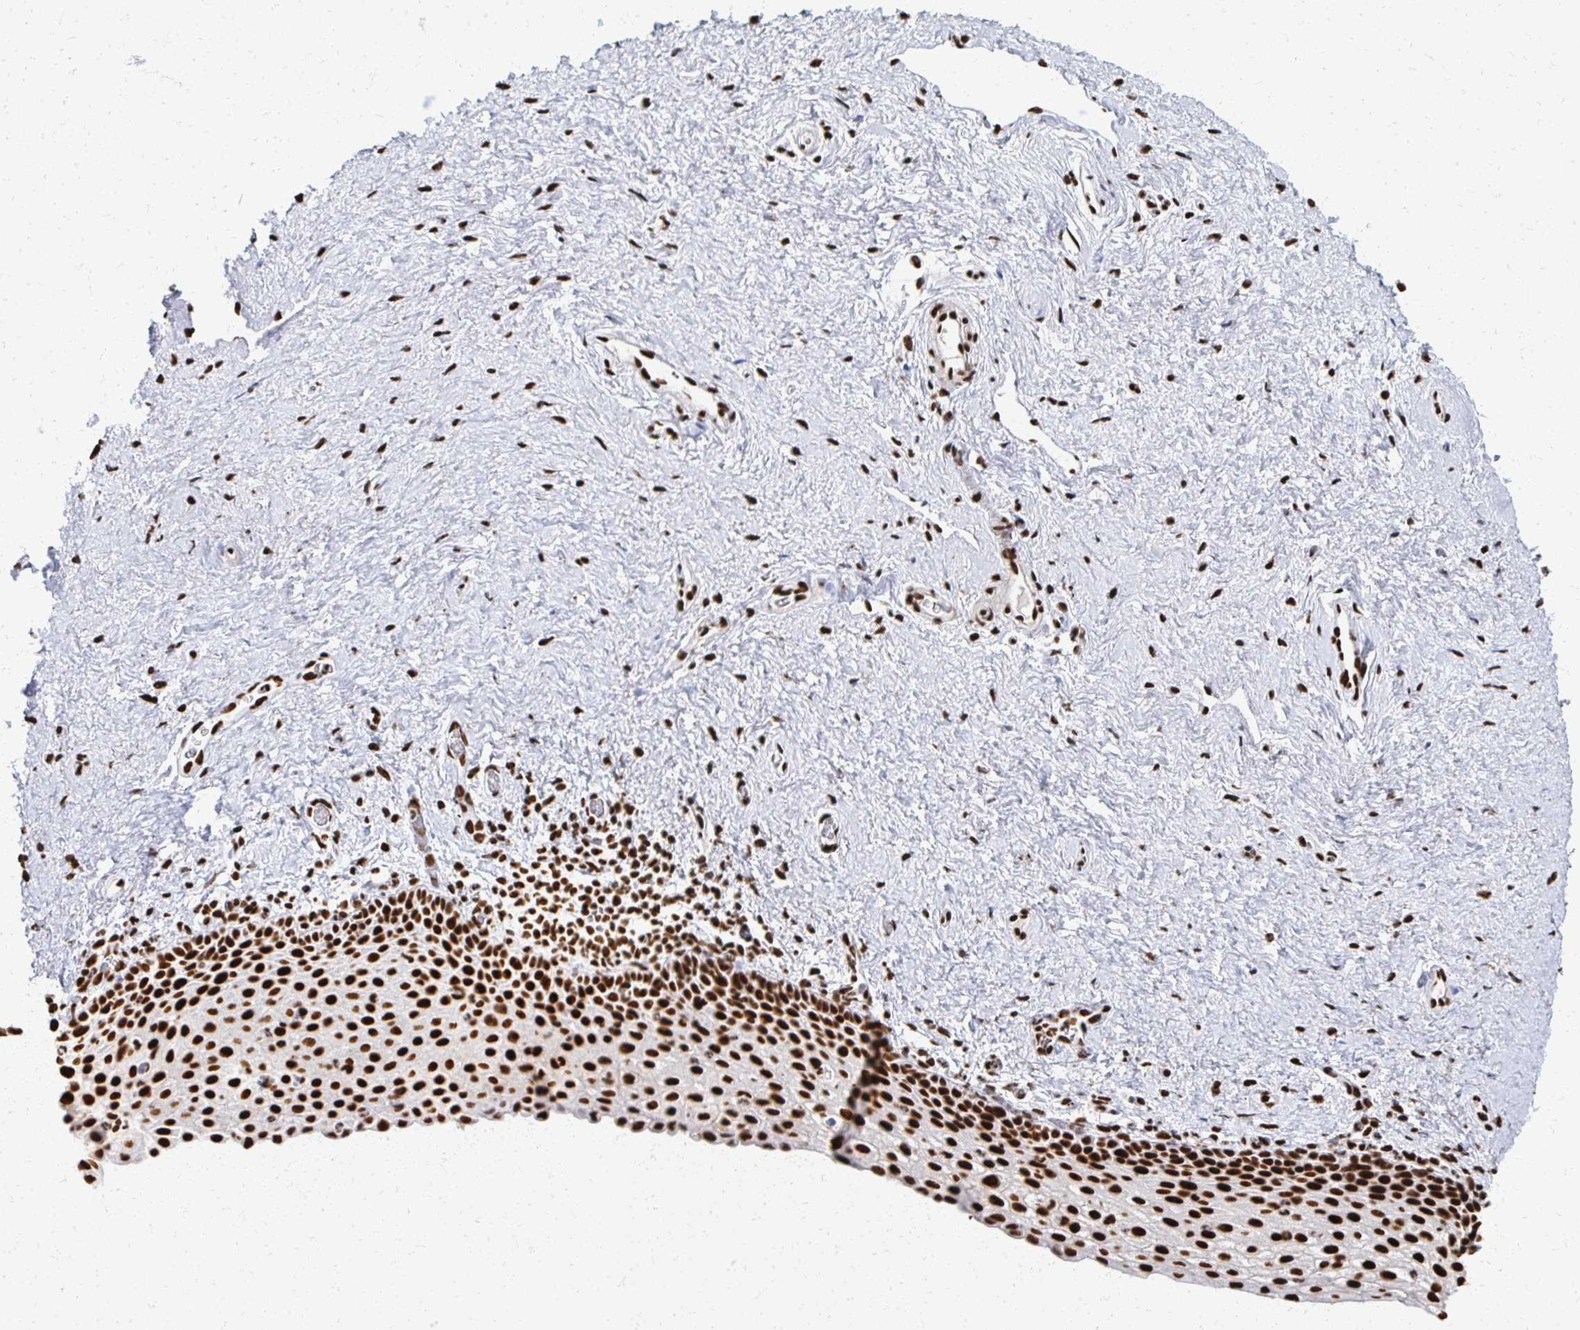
{"staining": {"intensity": "strong", "quantity": ">75%", "location": "nuclear"}, "tissue": "vagina", "cell_type": "Squamous epithelial cells", "image_type": "normal", "snomed": [{"axis": "morphology", "description": "Normal tissue, NOS"}, {"axis": "topography", "description": "Vagina"}], "caption": "Squamous epithelial cells exhibit high levels of strong nuclear positivity in about >75% of cells in unremarkable human vagina. Nuclei are stained in blue.", "gene": "RBBP4", "patient": {"sex": "female", "age": 61}}